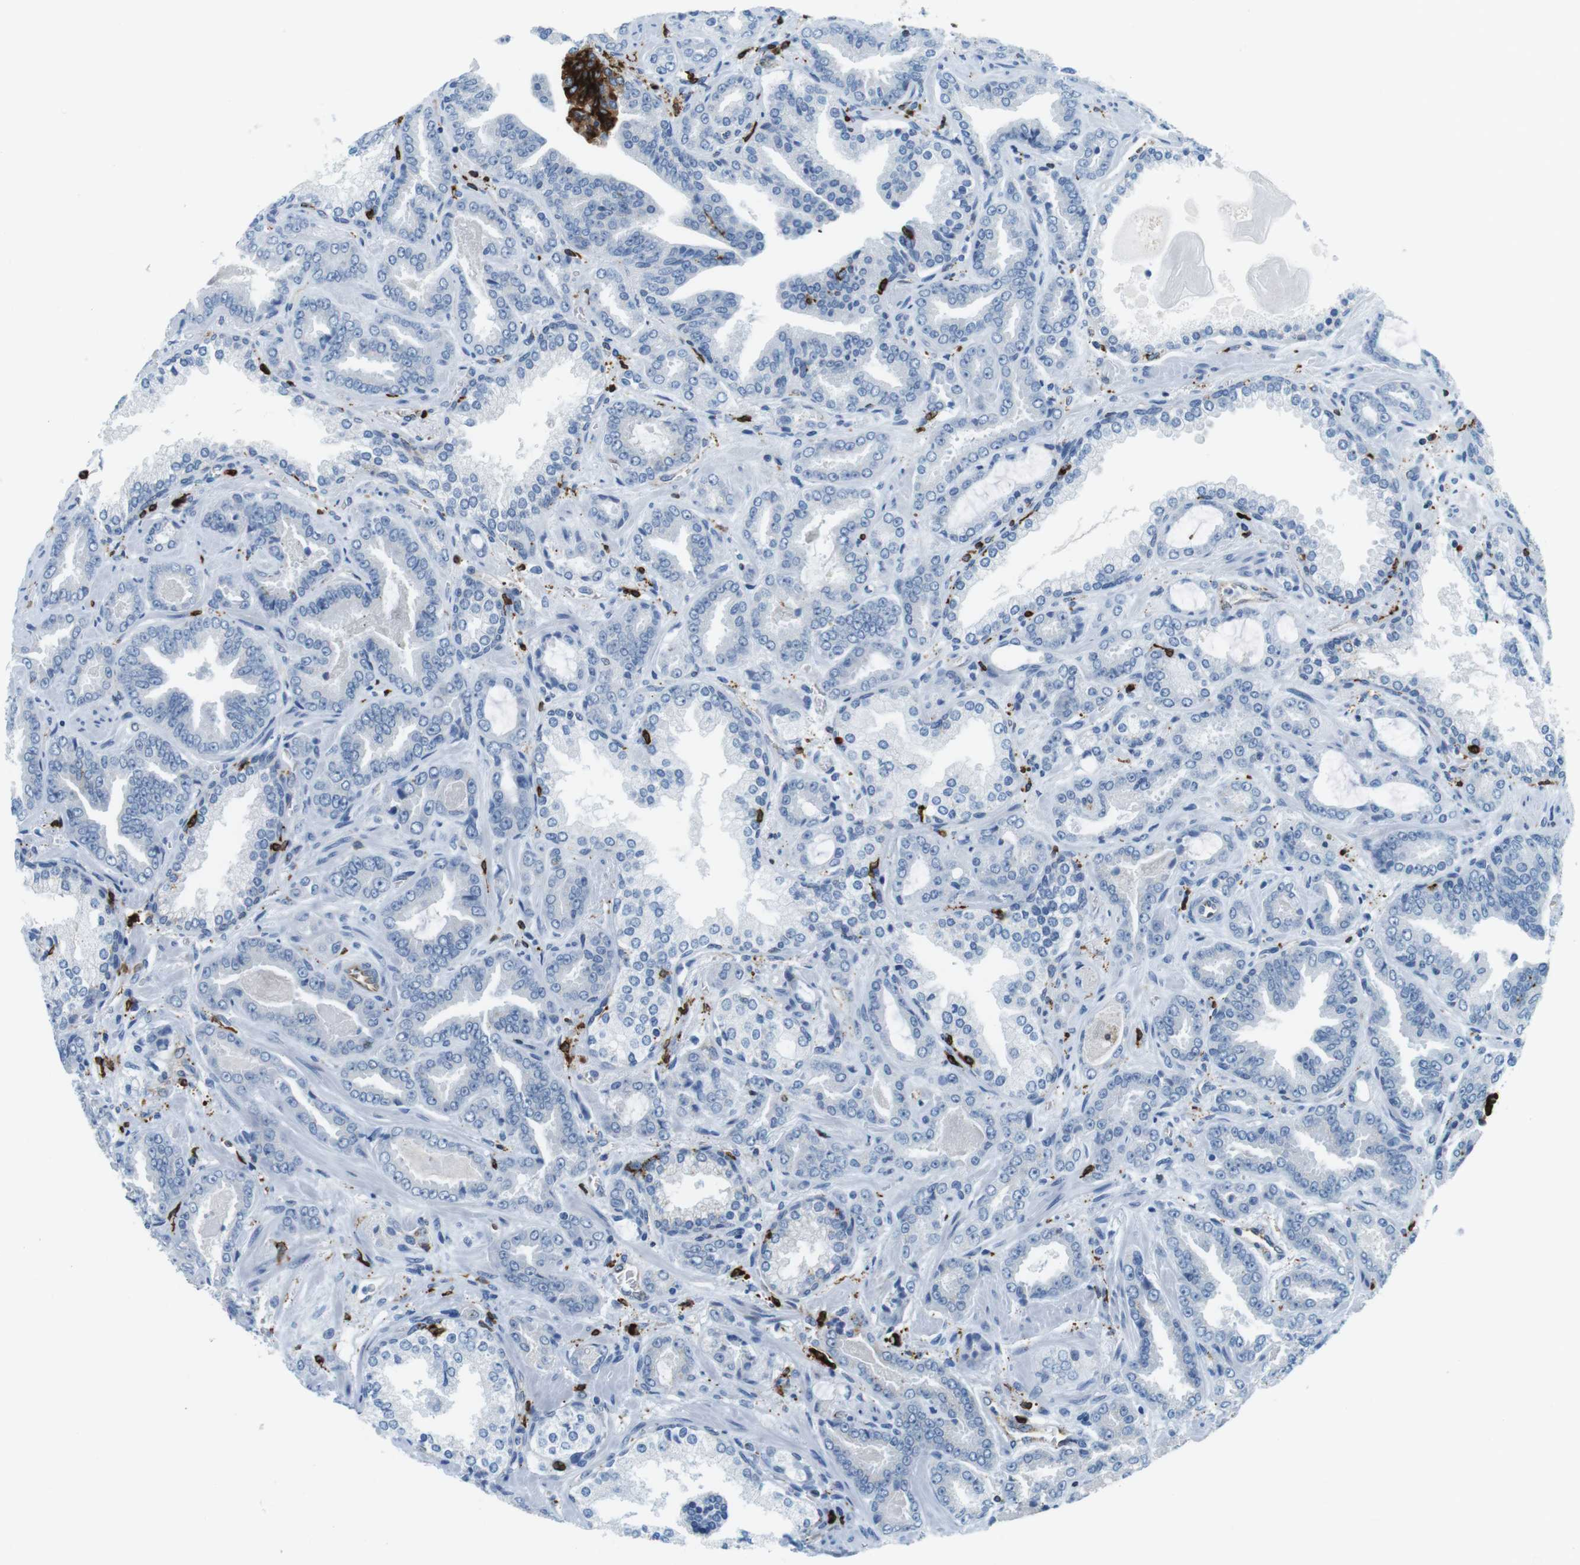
{"staining": {"intensity": "negative", "quantity": "none", "location": "none"}, "tissue": "prostate cancer", "cell_type": "Tumor cells", "image_type": "cancer", "snomed": [{"axis": "morphology", "description": "Adenocarcinoma, Low grade"}, {"axis": "topography", "description": "Prostate"}], "caption": "An image of prostate cancer stained for a protein exhibits no brown staining in tumor cells.", "gene": "CIITA", "patient": {"sex": "male", "age": 60}}